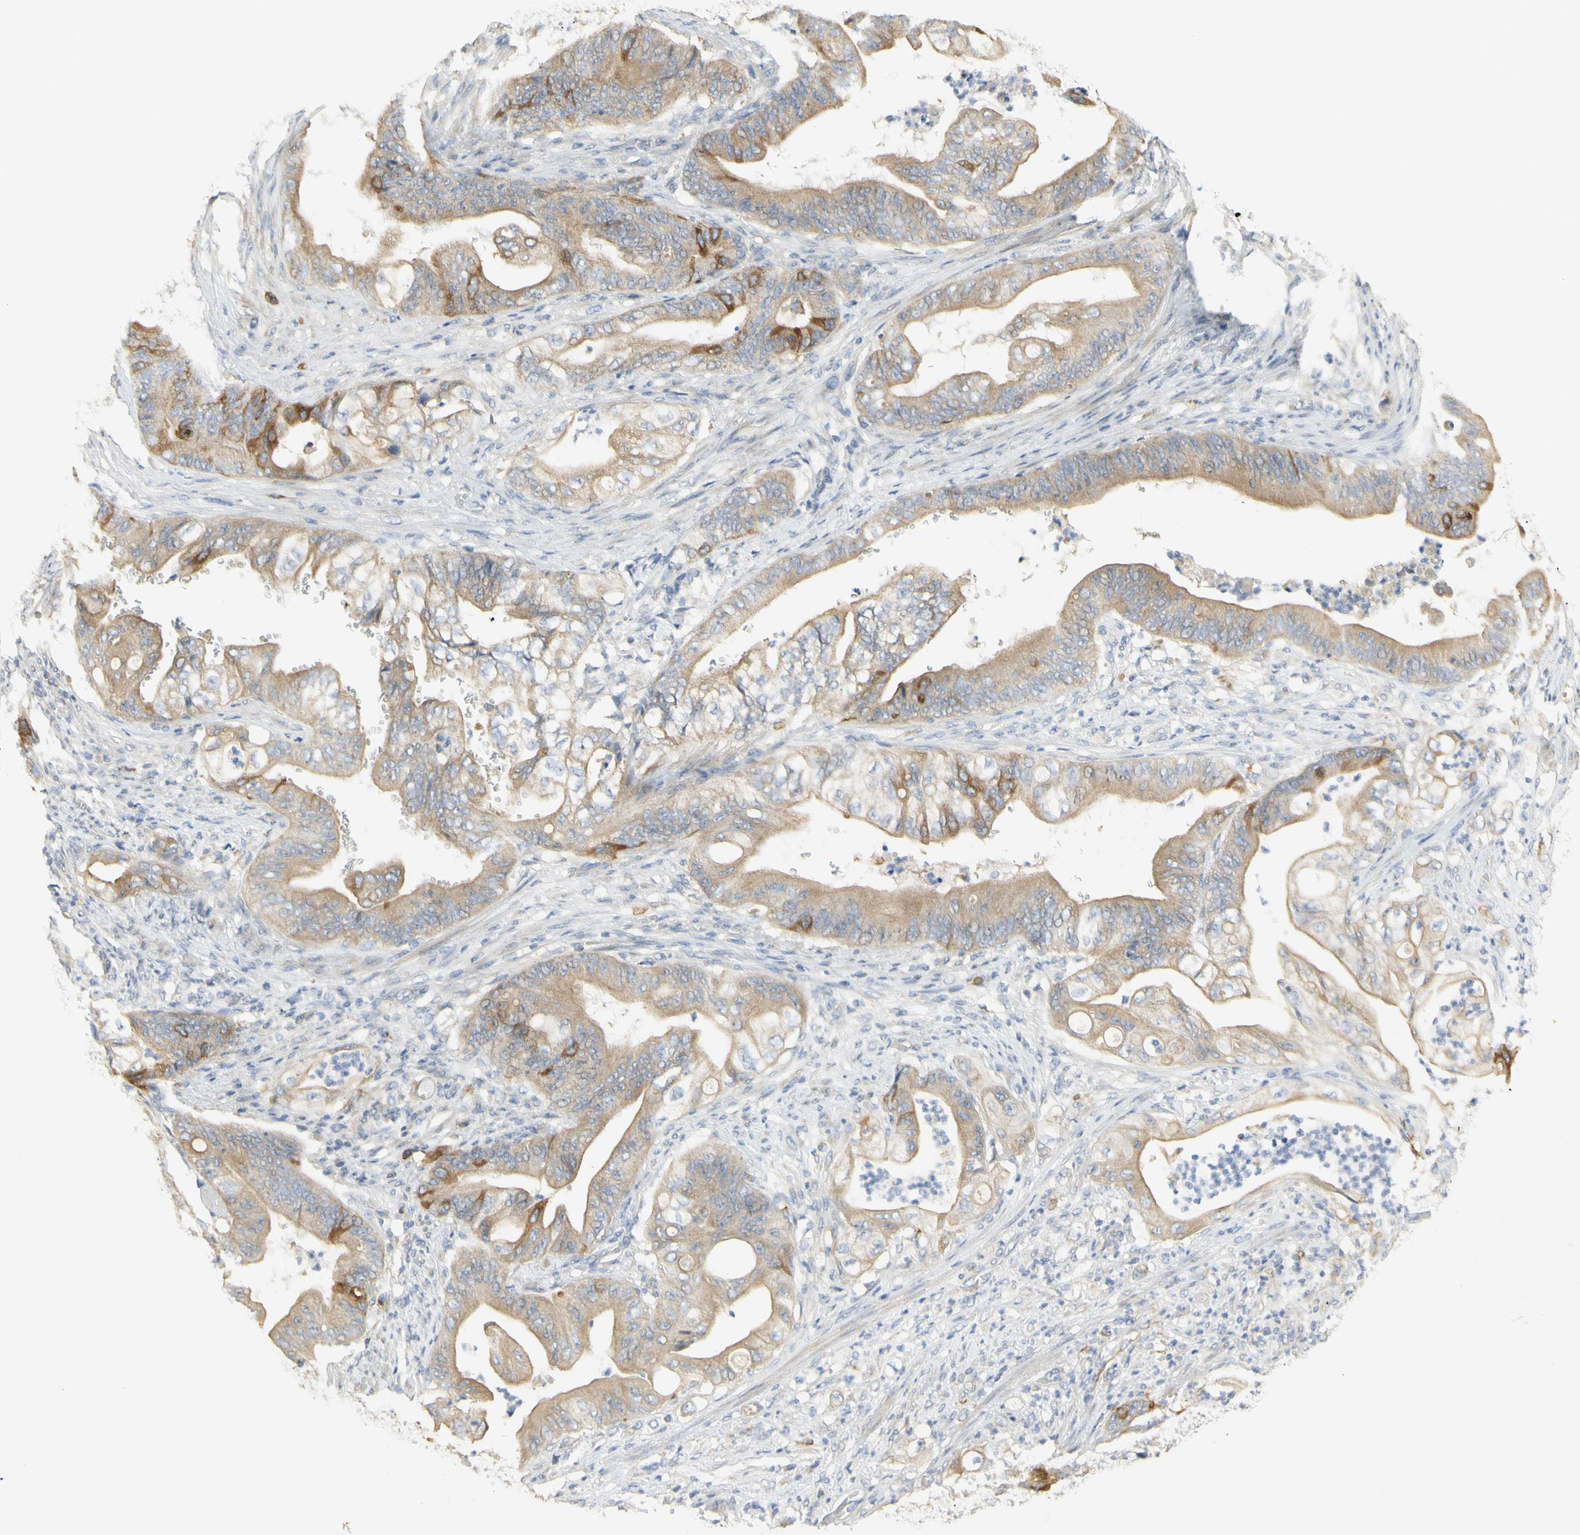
{"staining": {"intensity": "moderate", "quantity": ">75%", "location": "cytoplasmic/membranous"}, "tissue": "stomach cancer", "cell_type": "Tumor cells", "image_type": "cancer", "snomed": [{"axis": "morphology", "description": "Adenocarcinoma, NOS"}, {"axis": "topography", "description": "Stomach"}], "caption": "This is a photomicrograph of IHC staining of adenocarcinoma (stomach), which shows moderate expression in the cytoplasmic/membranous of tumor cells.", "gene": "KIF11", "patient": {"sex": "female", "age": 73}}